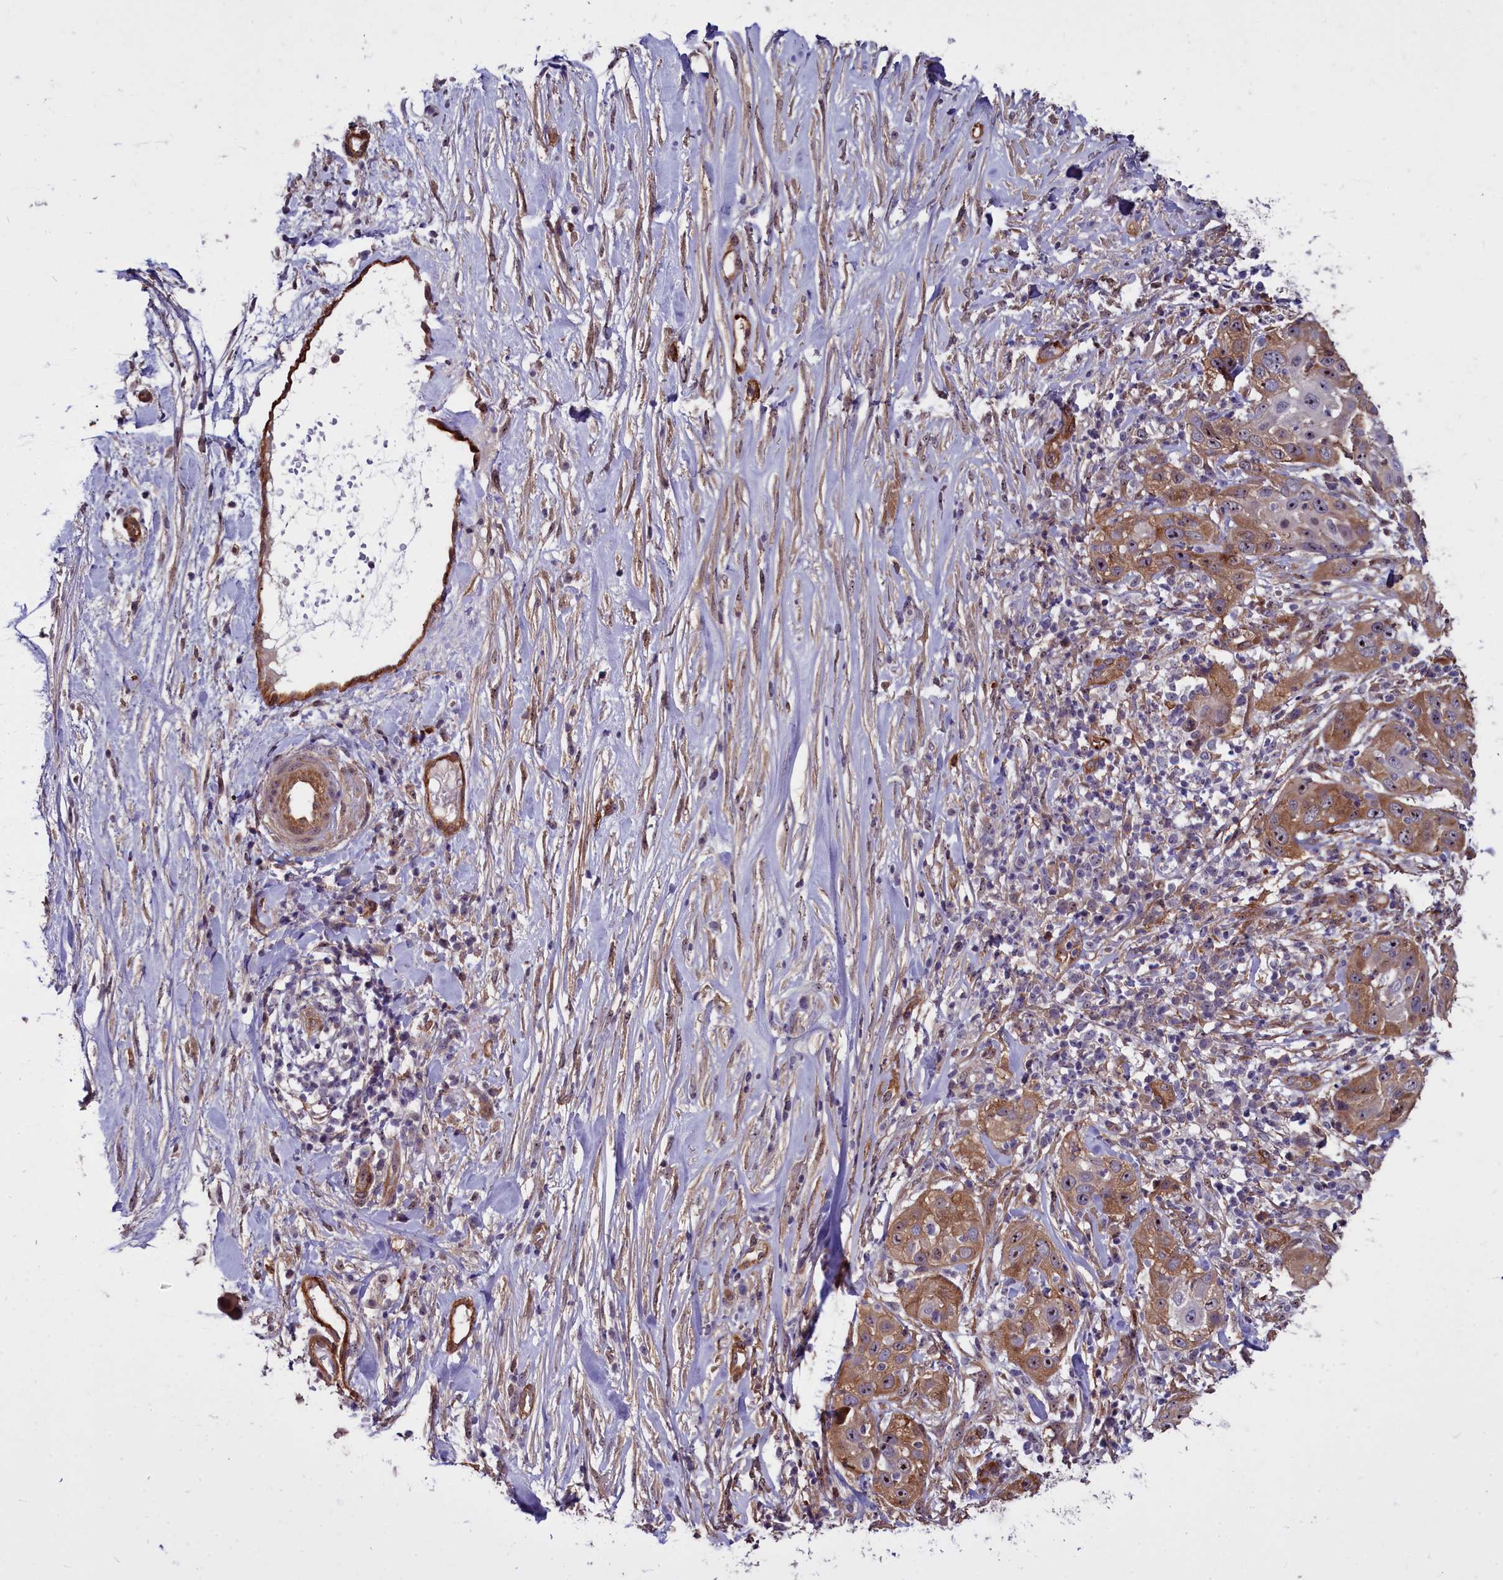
{"staining": {"intensity": "moderate", "quantity": "25%-75%", "location": "cytoplasmic/membranous"}, "tissue": "skin cancer", "cell_type": "Tumor cells", "image_type": "cancer", "snomed": [{"axis": "morphology", "description": "Squamous cell carcinoma, NOS"}, {"axis": "topography", "description": "Skin"}], "caption": "A brown stain shows moderate cytoplasmic/membranous positivity of a protein in skin squamous cell carcinoma tumor cells.", "gene": "BCAR1", "patient": {"sex": "female", "age": 44}}